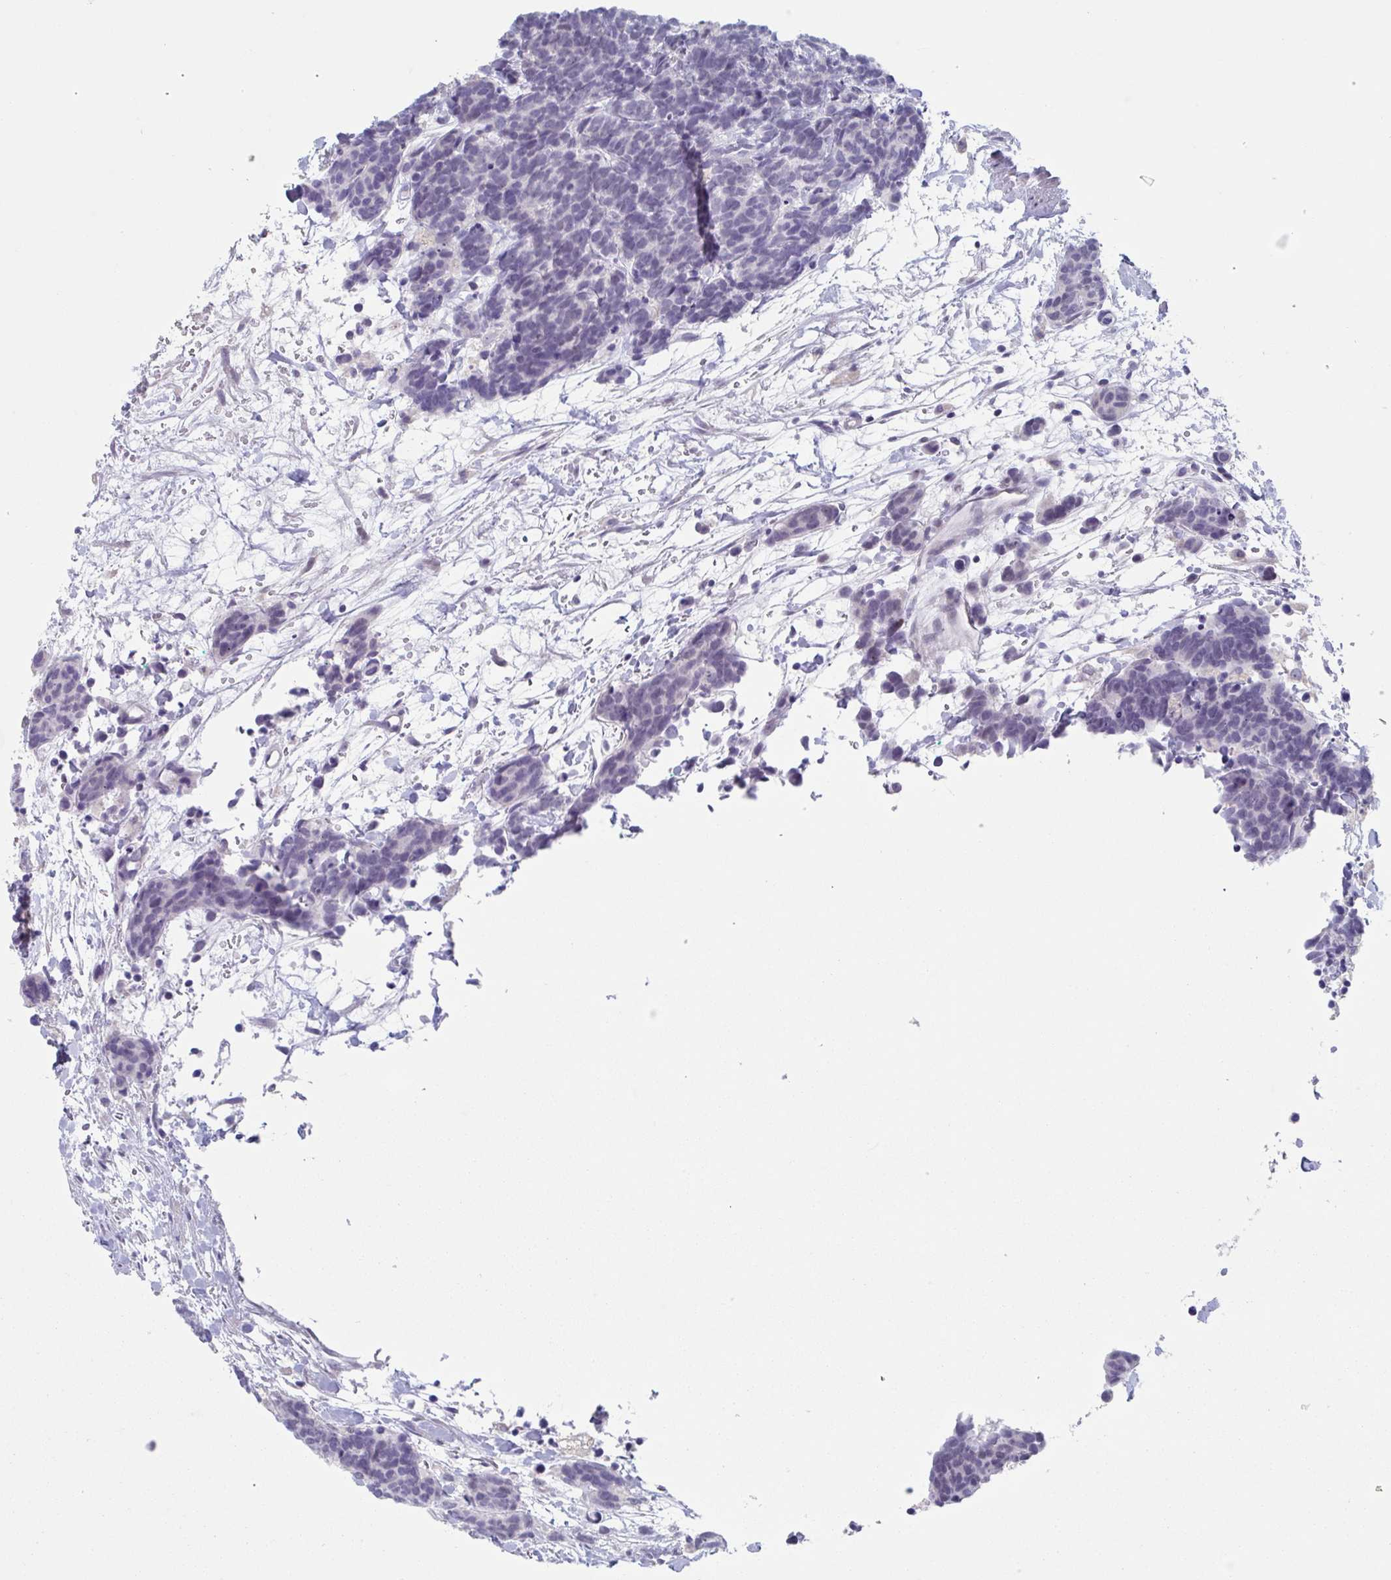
{"staining": {"intensity": "negative", "quantity": "none", "location": "none"}, "tissue": "carcinoid", "cell_type": "Tumor cells", "image_type": "cancer", "snomed": [{"axis": "morphology", "description": "Carcinoma, NOS"}, {"axis": "morphology", "description": "Carcinoid, malignant, NOS"}, {"axis": "topography", "description": "Prostate"}], "caption": "Immunohistochemistry of human carcinoid demonstrates no positivity in tumor cells. (Stains: DAB (3,3'-diaminobenzidine) immunohistochemistry with hematoxylin counter stain, Microscopy: brightfield microscopy at high magnification).", "gene": "NOXRED1", "patient": {"sex": "male", "age": 57}}